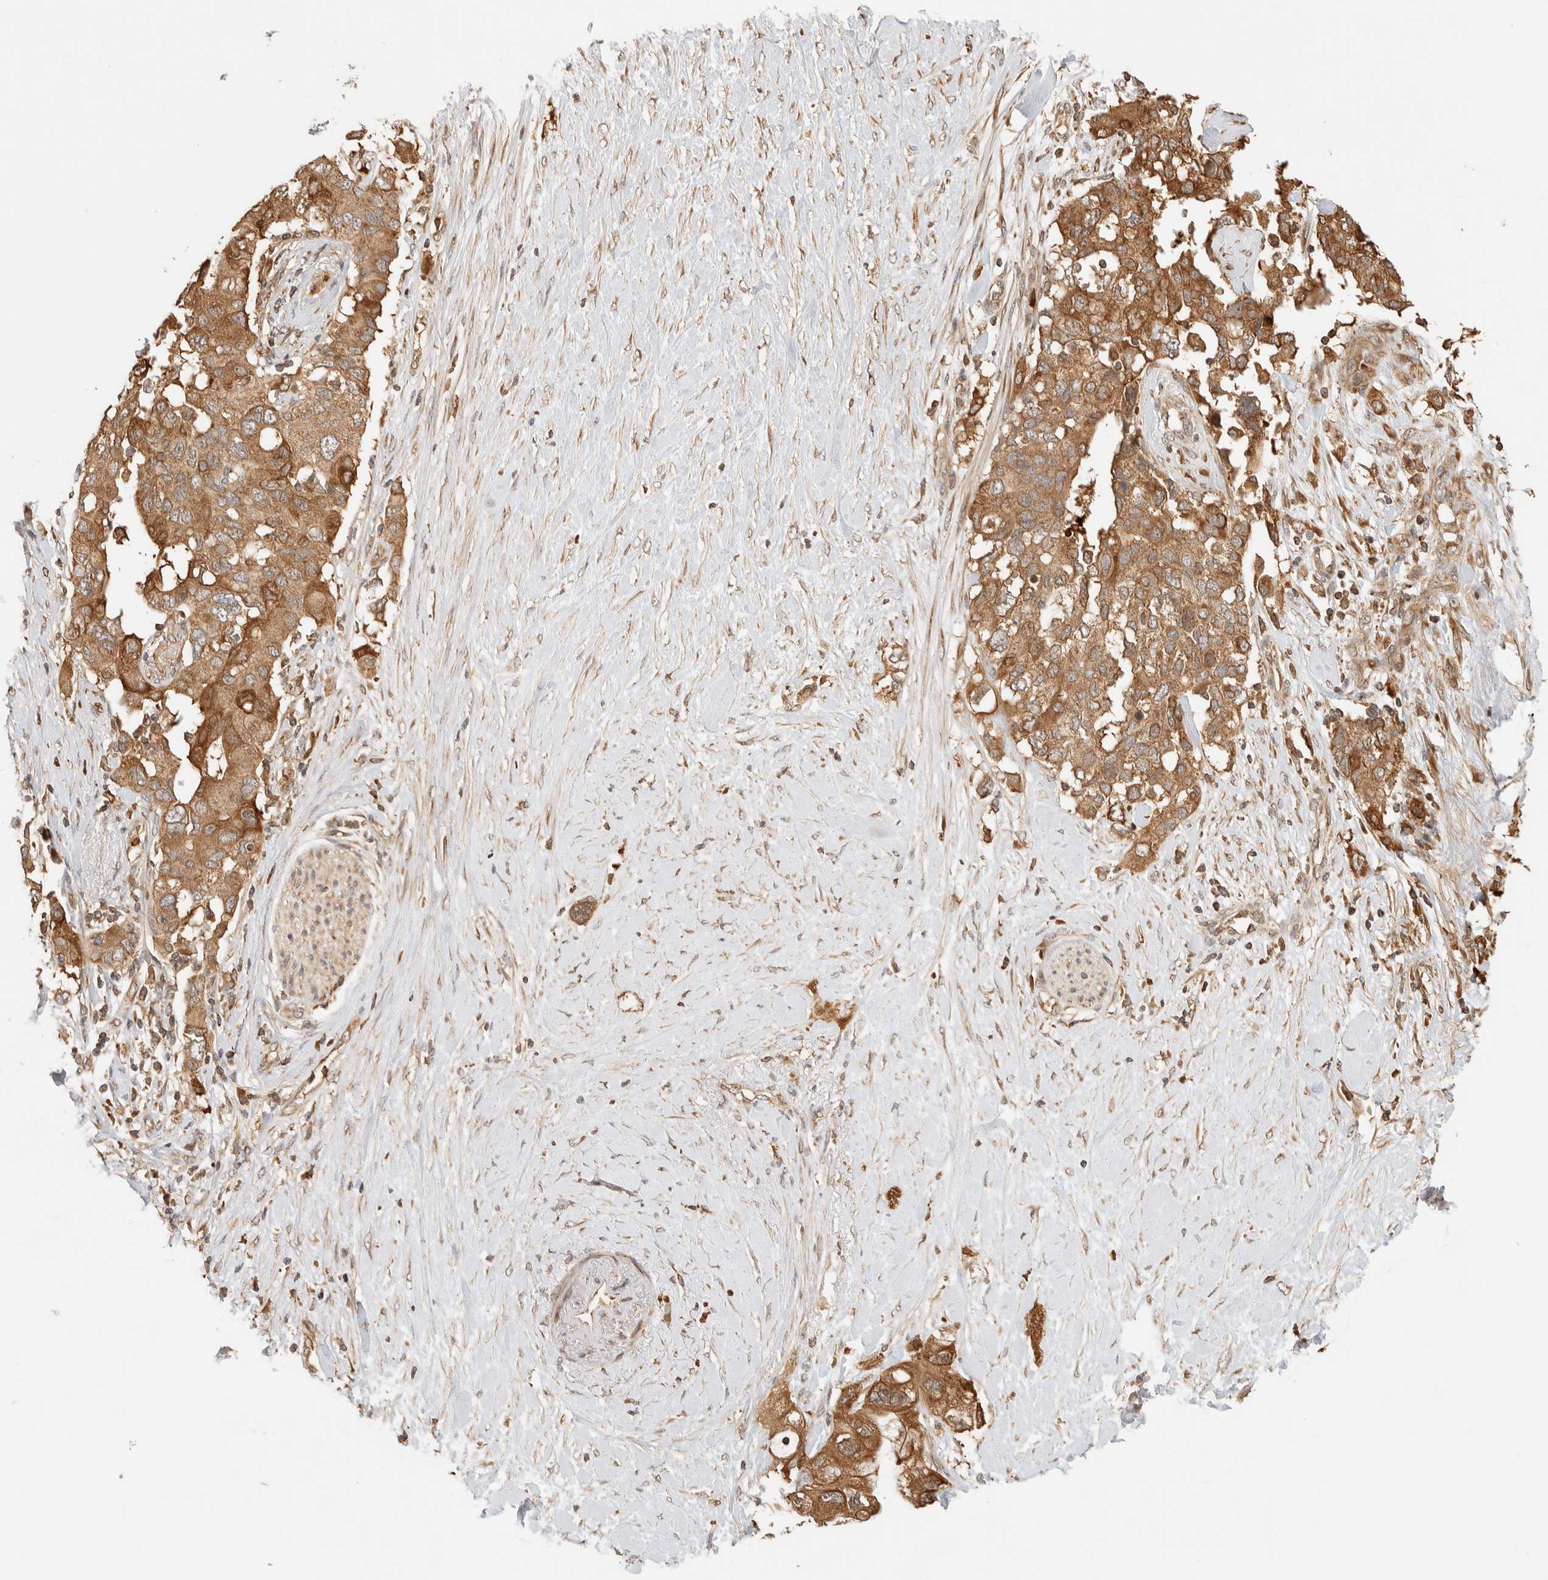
{"staining": {"intensity": "moderate", "quantity": ">75%", "location": "cytoplasmic/membranous"}, "tissue": "pancreatic cancer", "cell_type": "Tumor cells", "image_type": "cancer", "snomed": [{"axis": "morphology", "description": "Adenocarcinoma, NOS"}, {"axis": "topography", "description": "Pancreas"}], "caption": "Protein staining of adenocarcinoma (pancreatic) tissue exhibits moderate cytoplasmic/membranous positivity in about >75% of tumor cells.", "gene": "TTI2", "patient": {"sex": "female", "age": 56}}